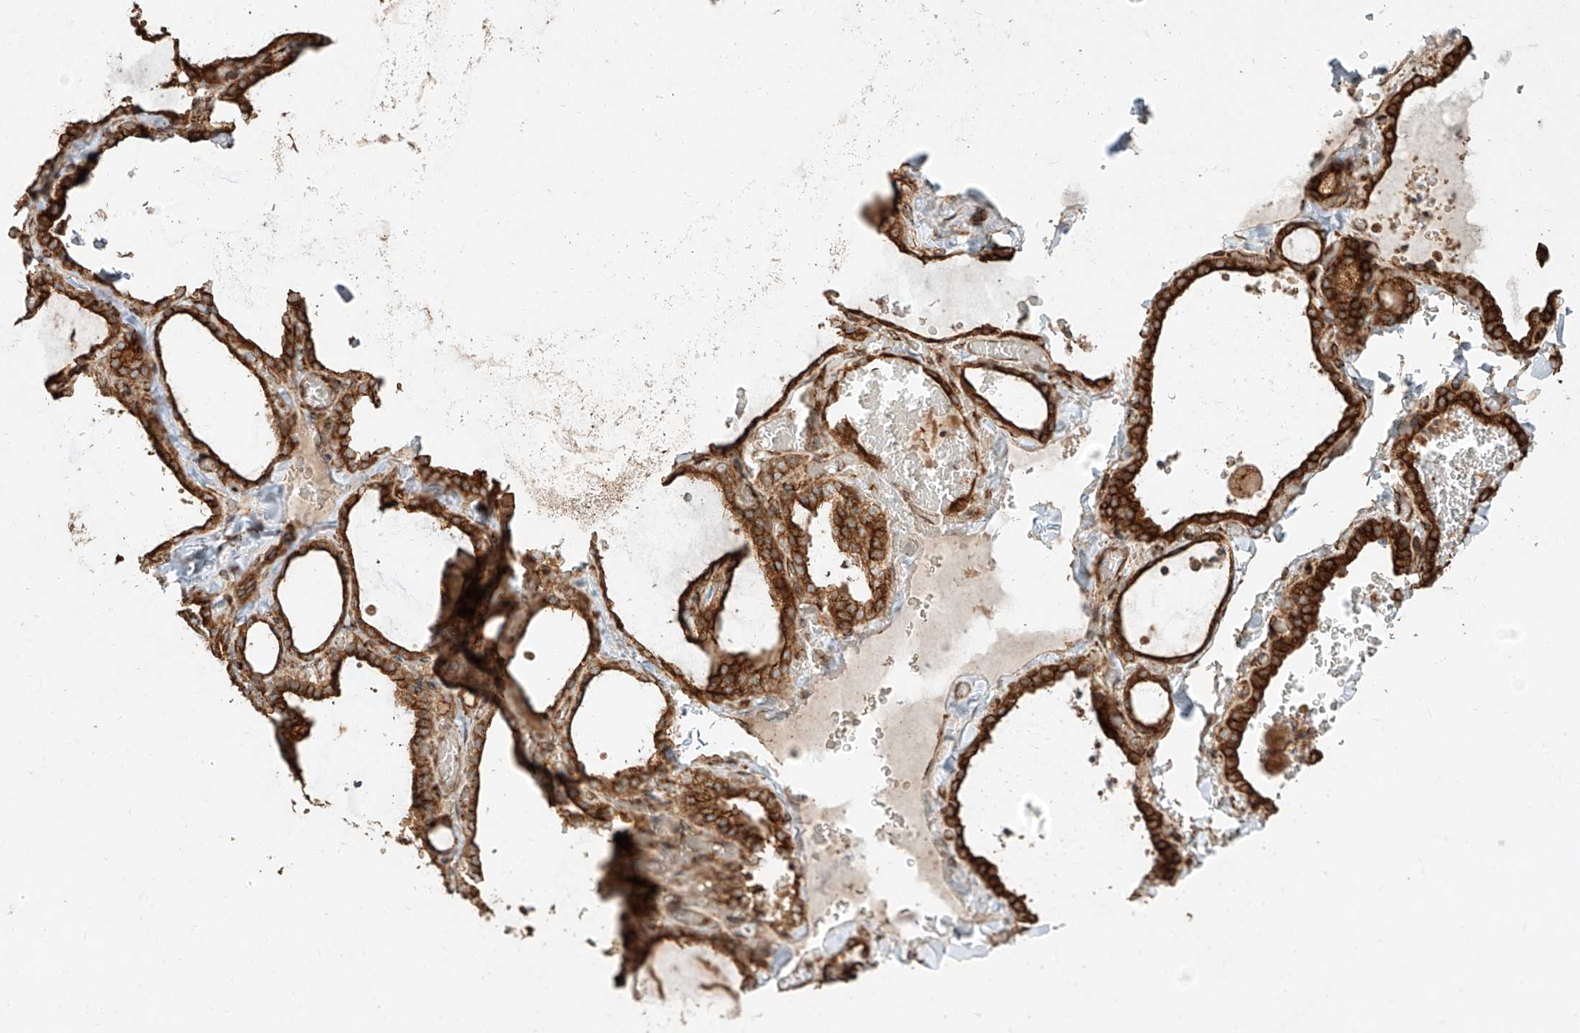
{"staining": {"intensity": "strong", "quantity": ">75%", "location": "cytoplasmic/membranous"}, "tissue": "thyroid gland", "cell_type": "Glandular cells", "image_type": "normal", "snomed": [{"axis": "morphology", "description": "Normal tissue, NOS"}, {"axis": "topography", "description": "Thyroid gland"}], "caption": "This photomicrograph reveals IHC staining of unremarkable human thyroid gland, with high strong cytoplasmic/membranous expression in about >75% of glandular cells.", "gene": "EFNB1", "patient": {"sex": "female", "age": 22}}